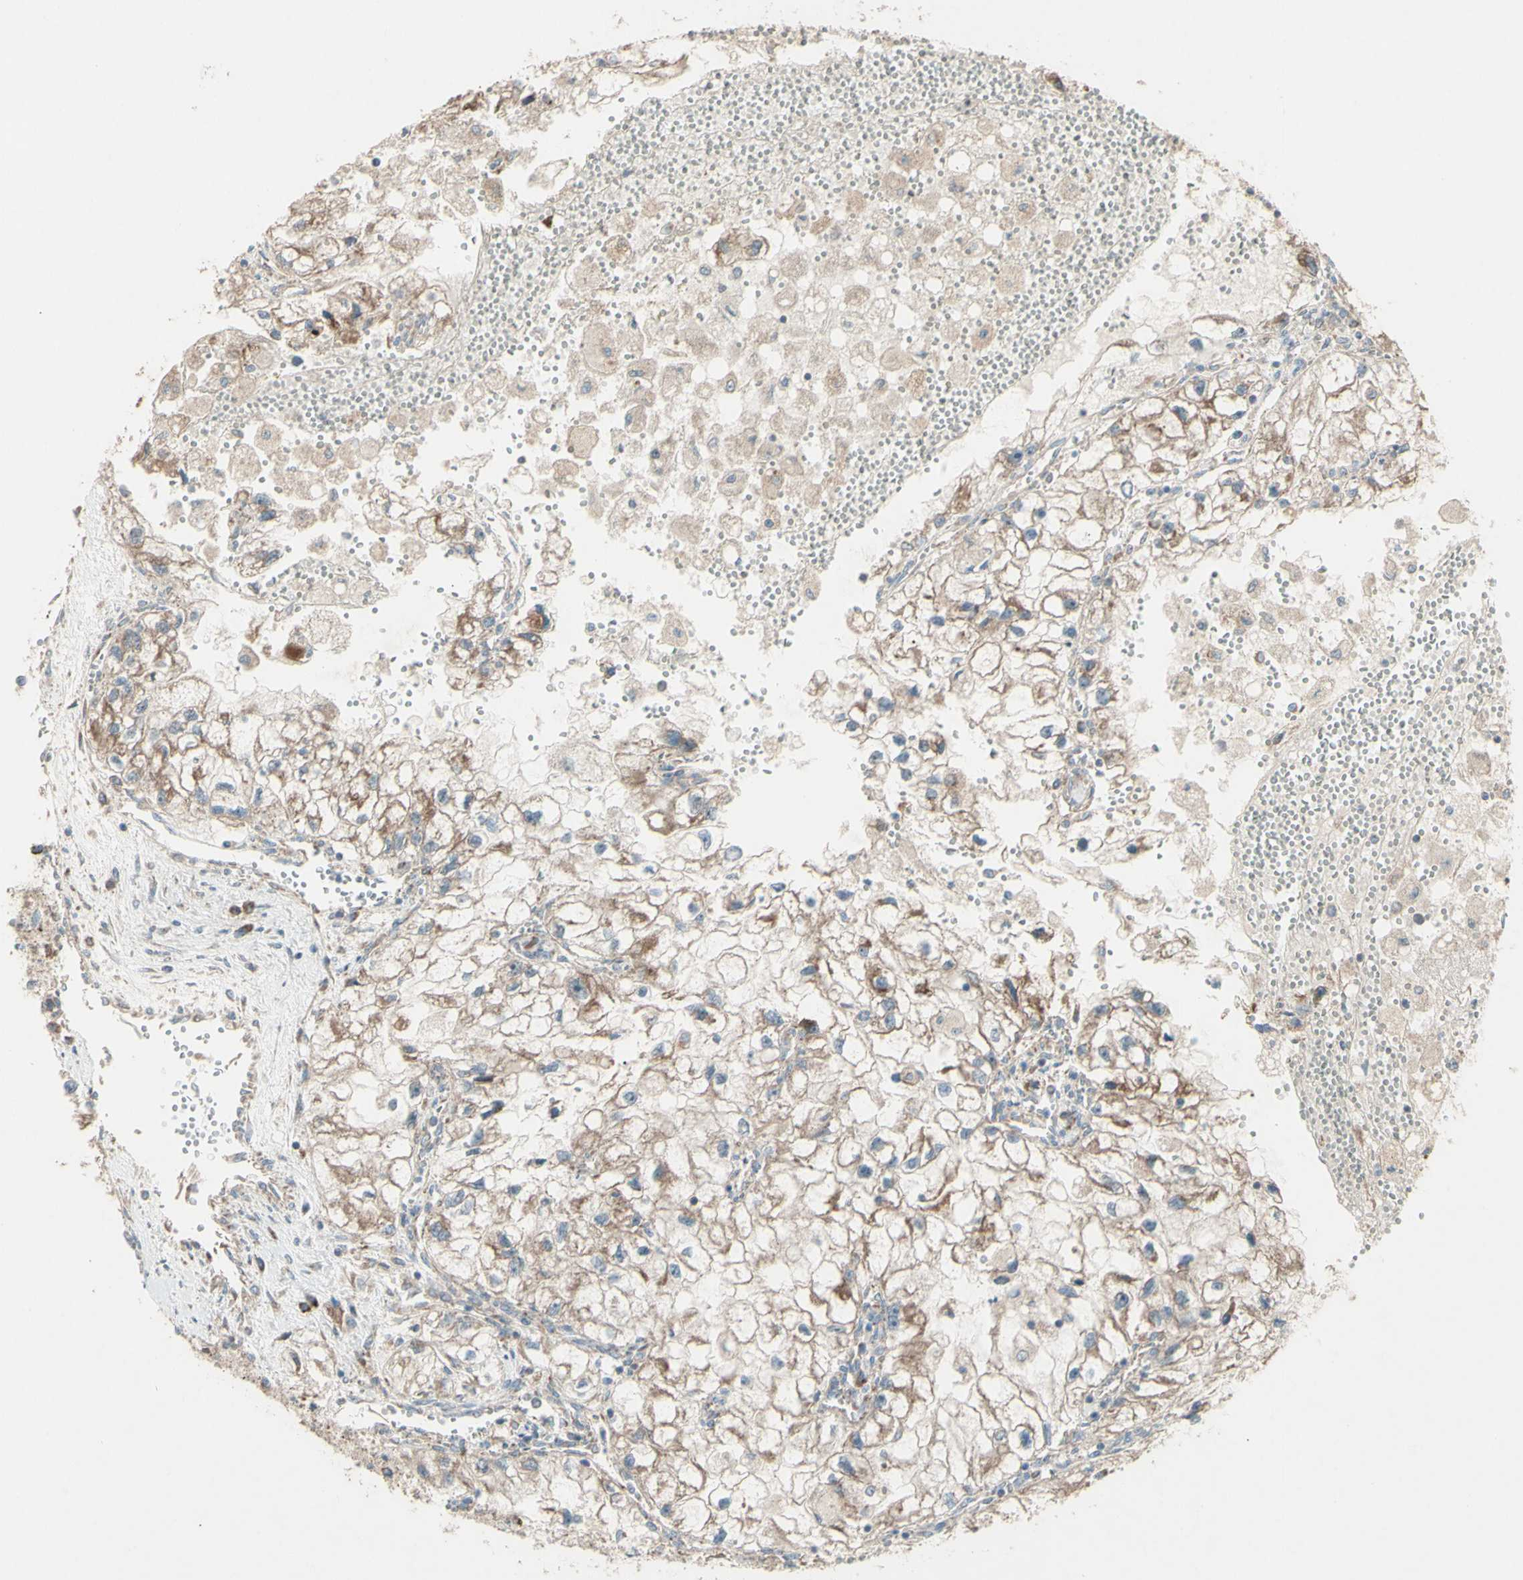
{"staining": {"intensity": "moderate", "quantity": ">75%", "location": "cytoplasmic/membranous"}, "tissue": "renal cancer", "cell_type": "Tumor cells", "image_type": "cancer", "snomed": [{"axis": "morphology", "description": "Adenocarcinoma, NOS"}, {"axis": "topography", "description": "Kidney"}], "caption": "Immunohistochemical staining of human adenocarcinoma (renal) reveals medium levels of moderate cytoplasmic/membranous expression in approximately >75% of tumor cells. Nuclei are stained in blue.", "gene": "RHOT1", "patient": {"sex": "female", "age": 70}}